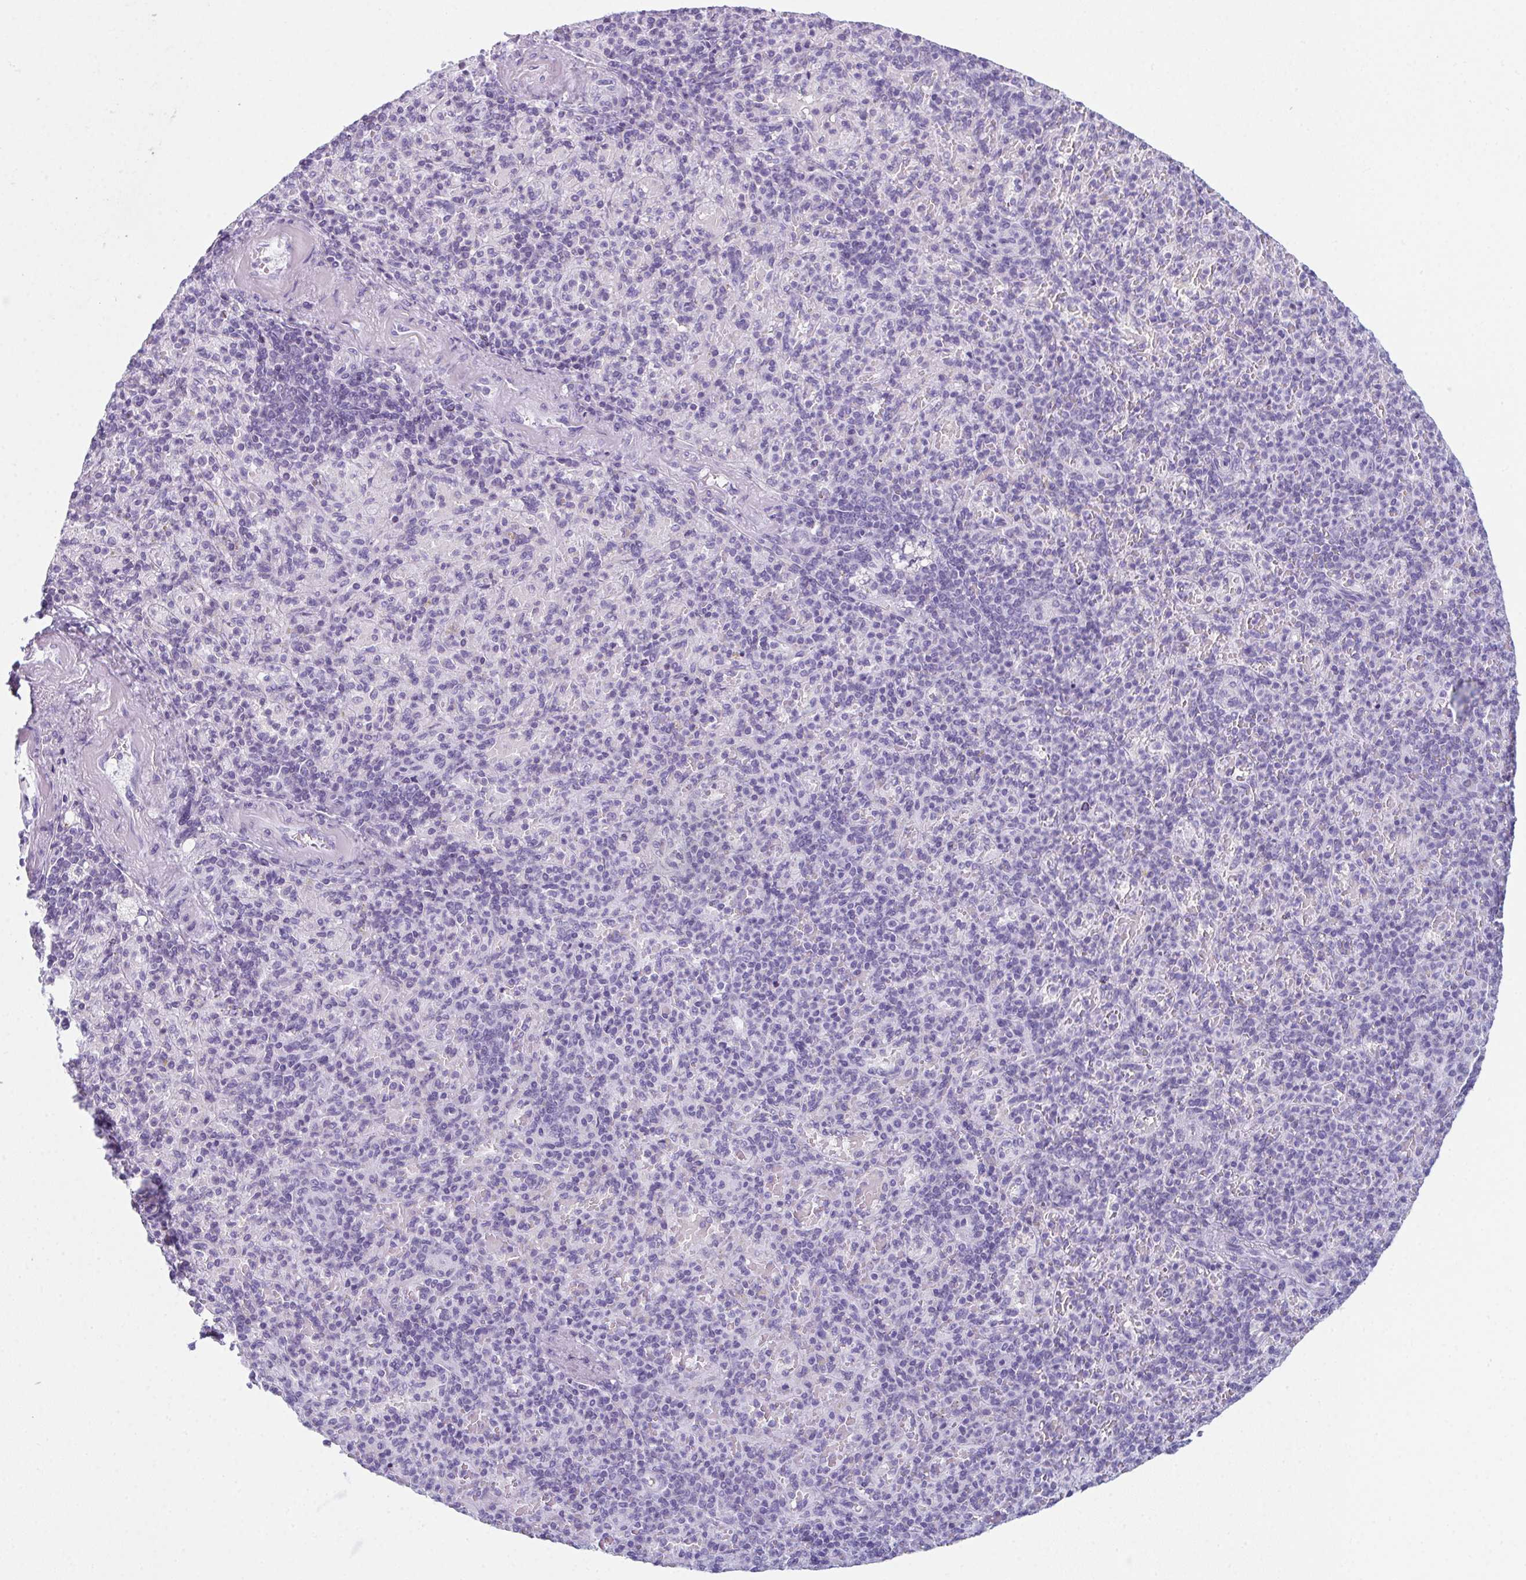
{"staining": {"intensity": "negative", "quantity": "none", "location": "none"}, "tissue": "spleen", "cell_type": "Cells in red pulp", "image_type": "normal", "snomed": [{"axis": "morphology", "description": "Normal tissue, NOS"}, {"axis": "topography", "description": "Spleen"}], "caption": "Immunohistochemistry (IHC) of normal spleen reveals no staining in cells in red pulp. The staining was performed using DAB to visualize the protein expression in brown, while the nuclei were stained in blue with hematoxylin (Magnification: 20x).", "gene": "ENKUR", "patient": {"sex": "female", "age": 74}}